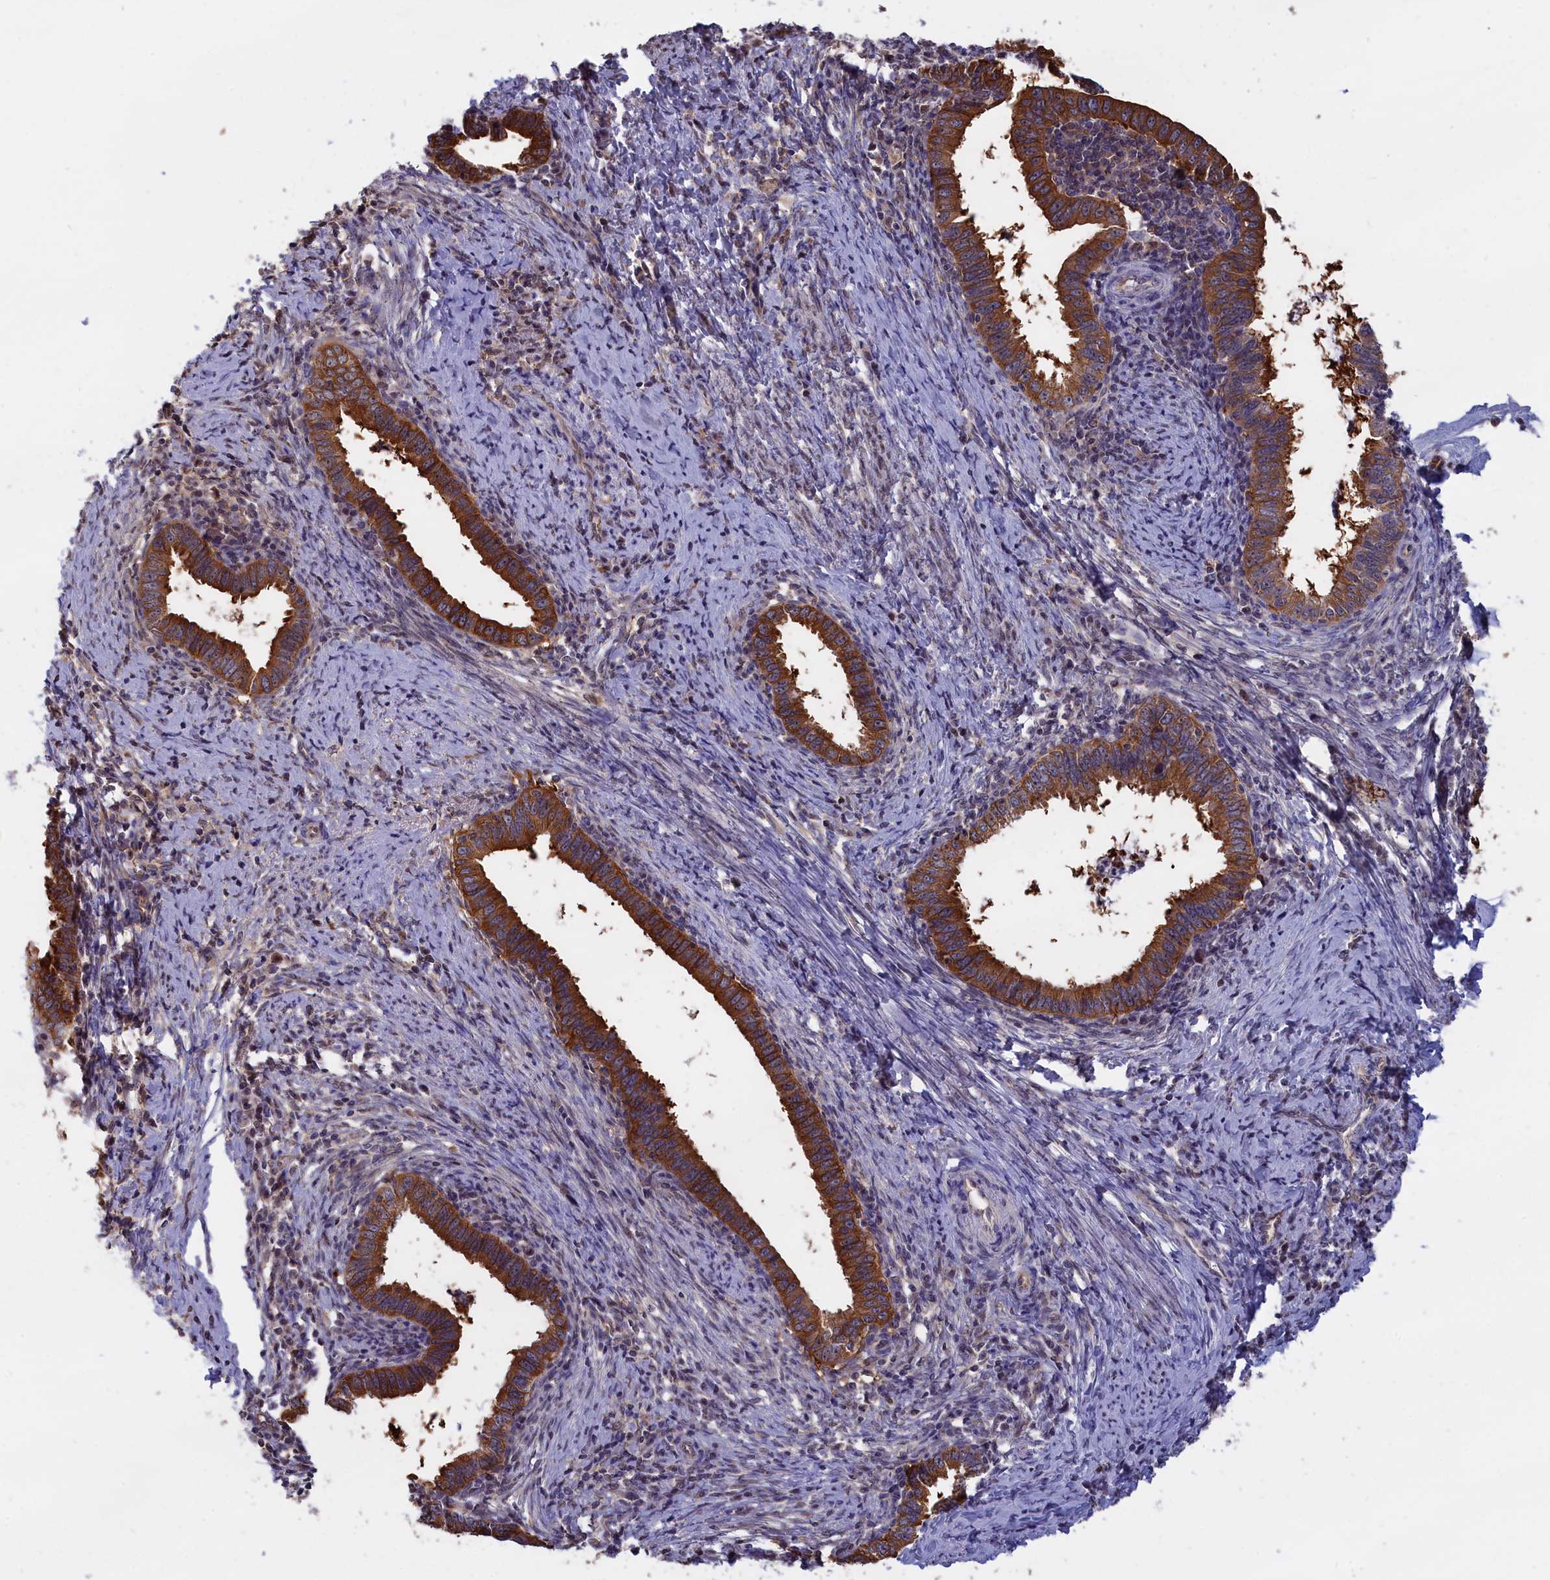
{"staining": {"intensity": "strong", "quantity": ">75%", "location": "cytoplasmic/membranous"}, "tissue": "cervical cancer", "cell_type": "Tumor cells", "image_type": "cancer", "snomed": [{"axis": "morphology", "description": "Adenocarcinoma, NOS"}, {"axis": "topography", "description": "Cervix"}], "caption": "This micrograph displays cervical adenocarcinoma stained with IHC to label a protein in brown. The cytoplasmic/membranous of tumor cells show strong positivity for the protein. Nuclei are counter-stained blue.", "gene": "ABCC8", "patient": {"sex": "female", "age": 36}}